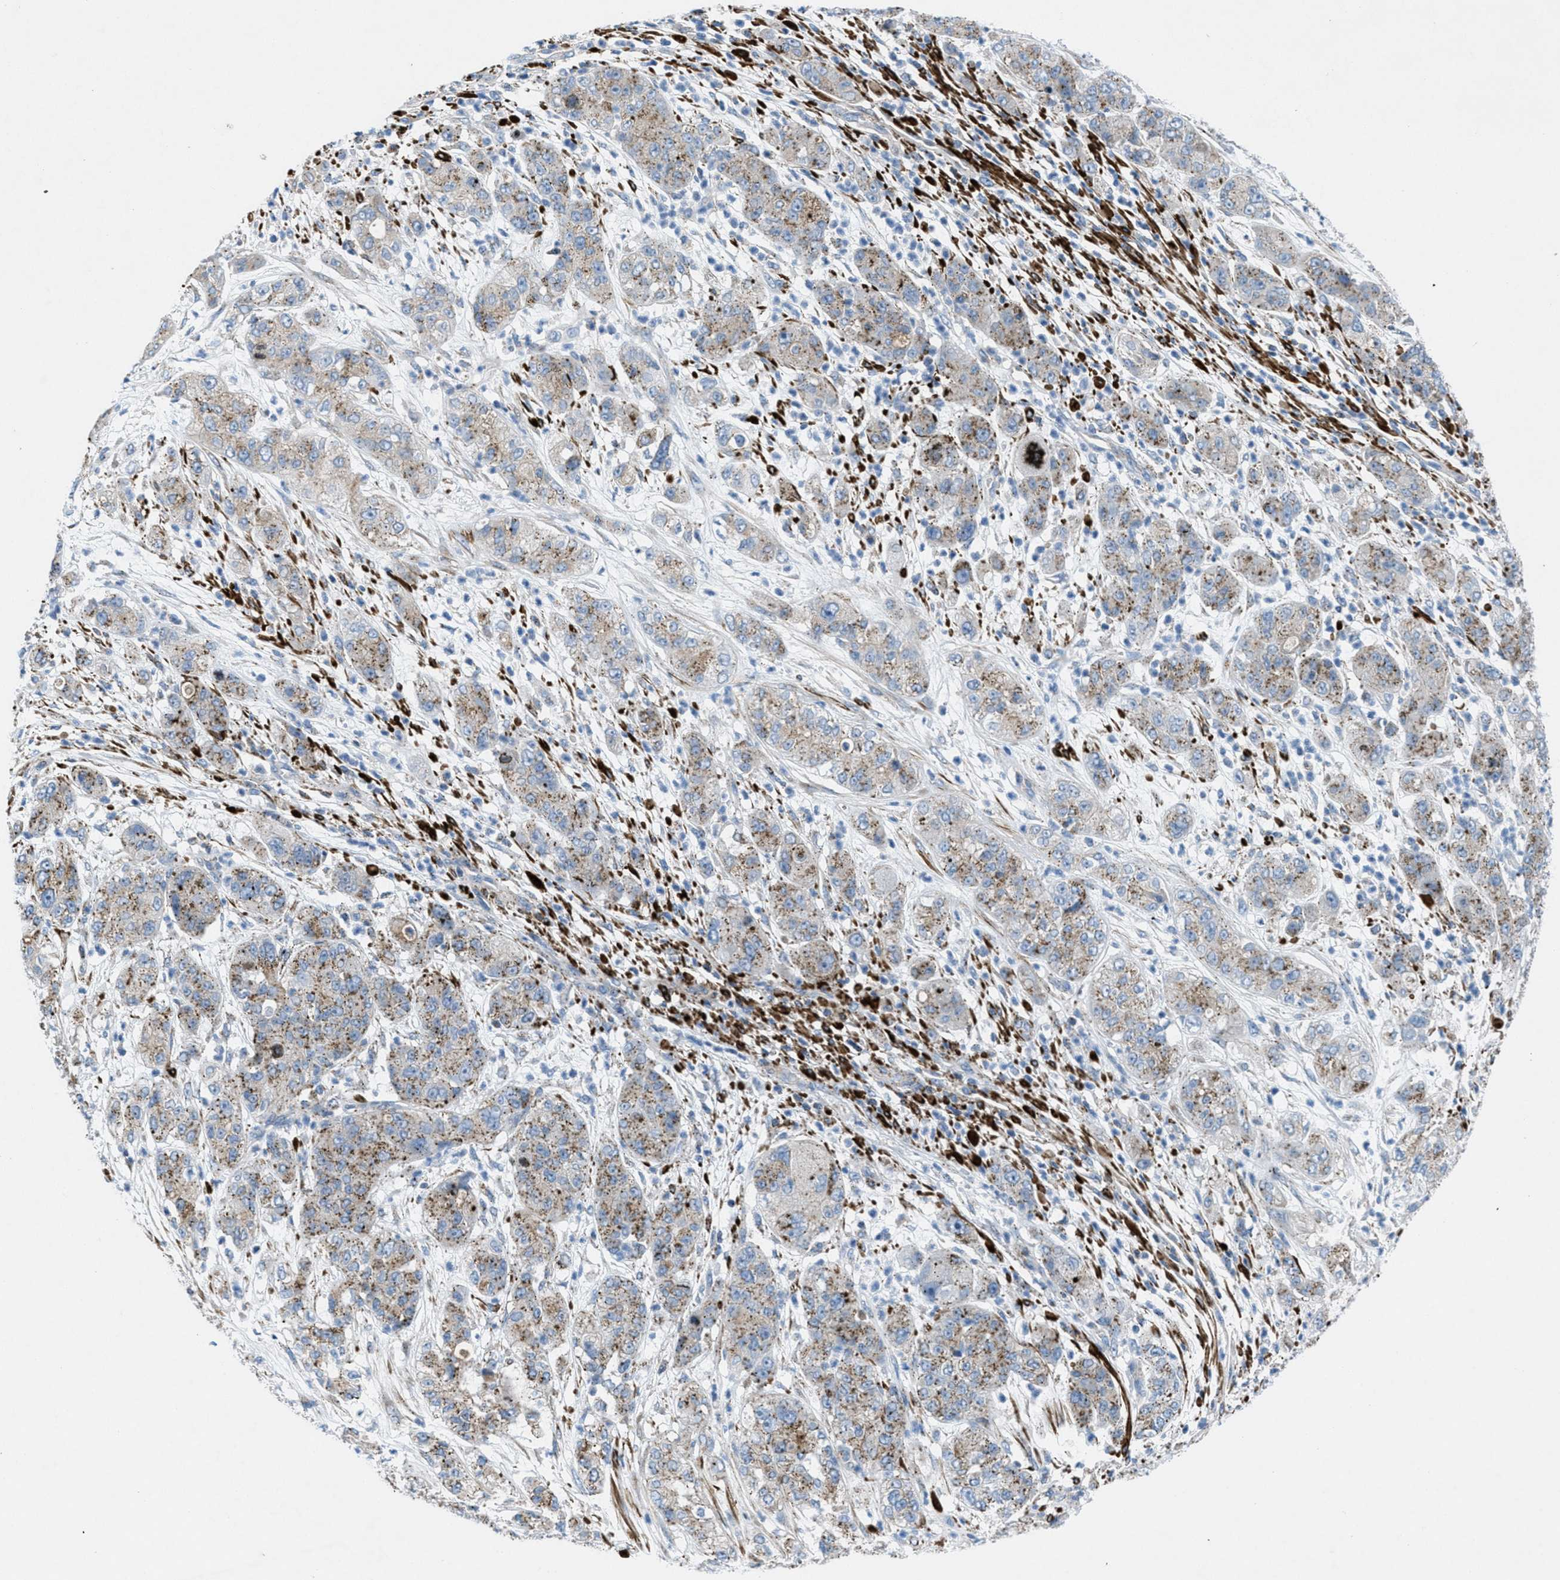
{"staining": {"intensity": "moderate", "quantity": ">75%", "location": "cytoplasmic/membranous"}, "tissue": "pancreatic cancer", "cell_type": "Tumor cells", "image_type": "cancer", "snomed": [{"axis": "morphology", "description": "Adenocarcinoma, NOS"}, {"axis": "topography", "description": "Pancreas"}], "caption": "A histopathology image showing moderate cytoplasmic/membranous staining in approximately >75% of tumor cells in pancreatic cancer, as visualized by brown immunohistochemical staining.", "gene": "MFSD13A", "patient": {"sex": "female", "age": 78}}